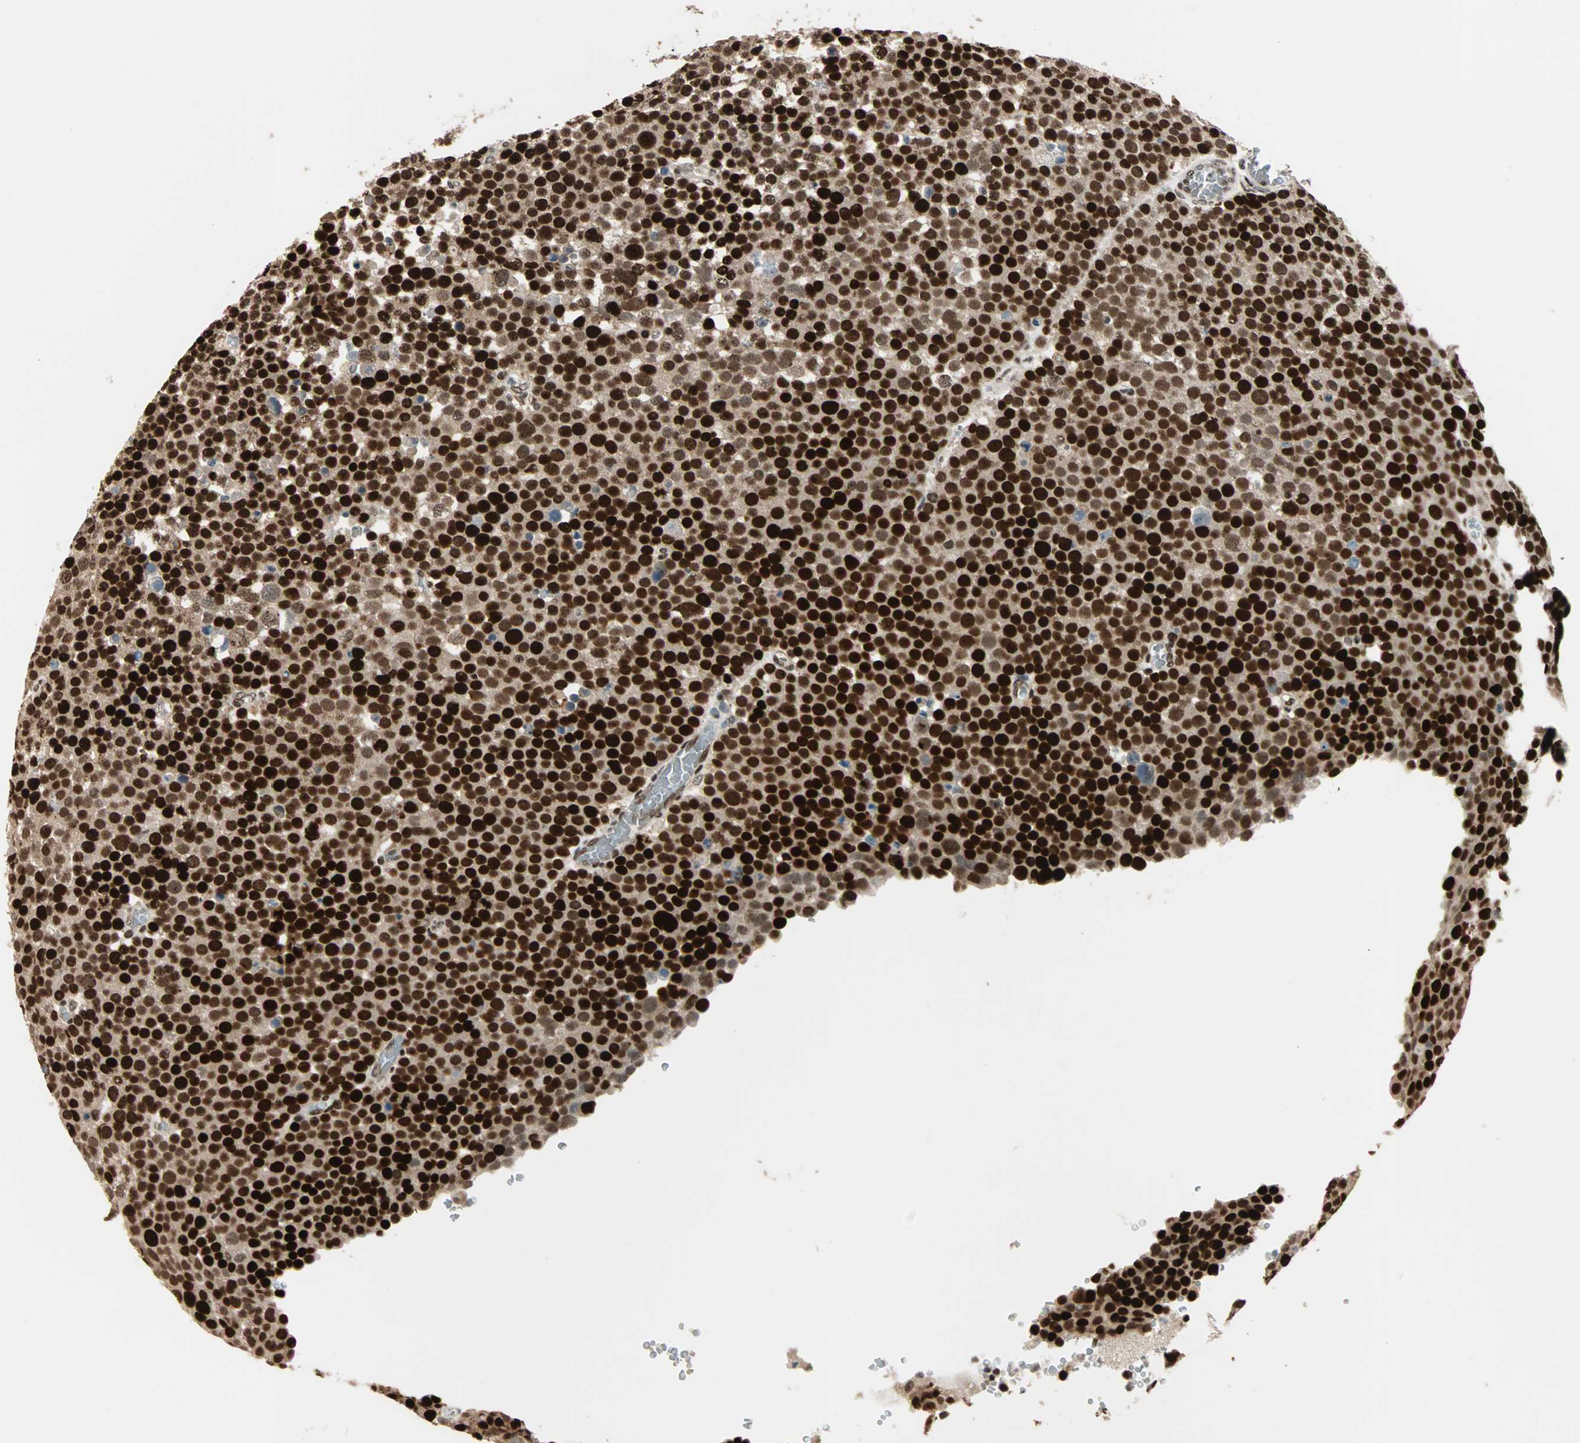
{"staining": {"intensity": "strong", "quantity": ">75%", "location": "nuclear"}, "tissue": "testis cancer", "cell_type": "Tumor cells", "image_type": "cancer", "snomed": [{"axis": "morphology", "description": "Seminoma, NOS"}, {"axis": "topography", "description": "Testis"}], "caption": "Testis cancer (seminoma) stained with DAB immunohistochemistry demonstrates high levels of strong nuclear staining in approximately >75% of tumor cells. (Stains: DAB (3,3'-diaminobenzidine) in brown, nuclei in blue, Microscopy: brightfield microscopy at high magnification).", "gene": "MDC1", "patient": {"sex": "male", "age": 71}}